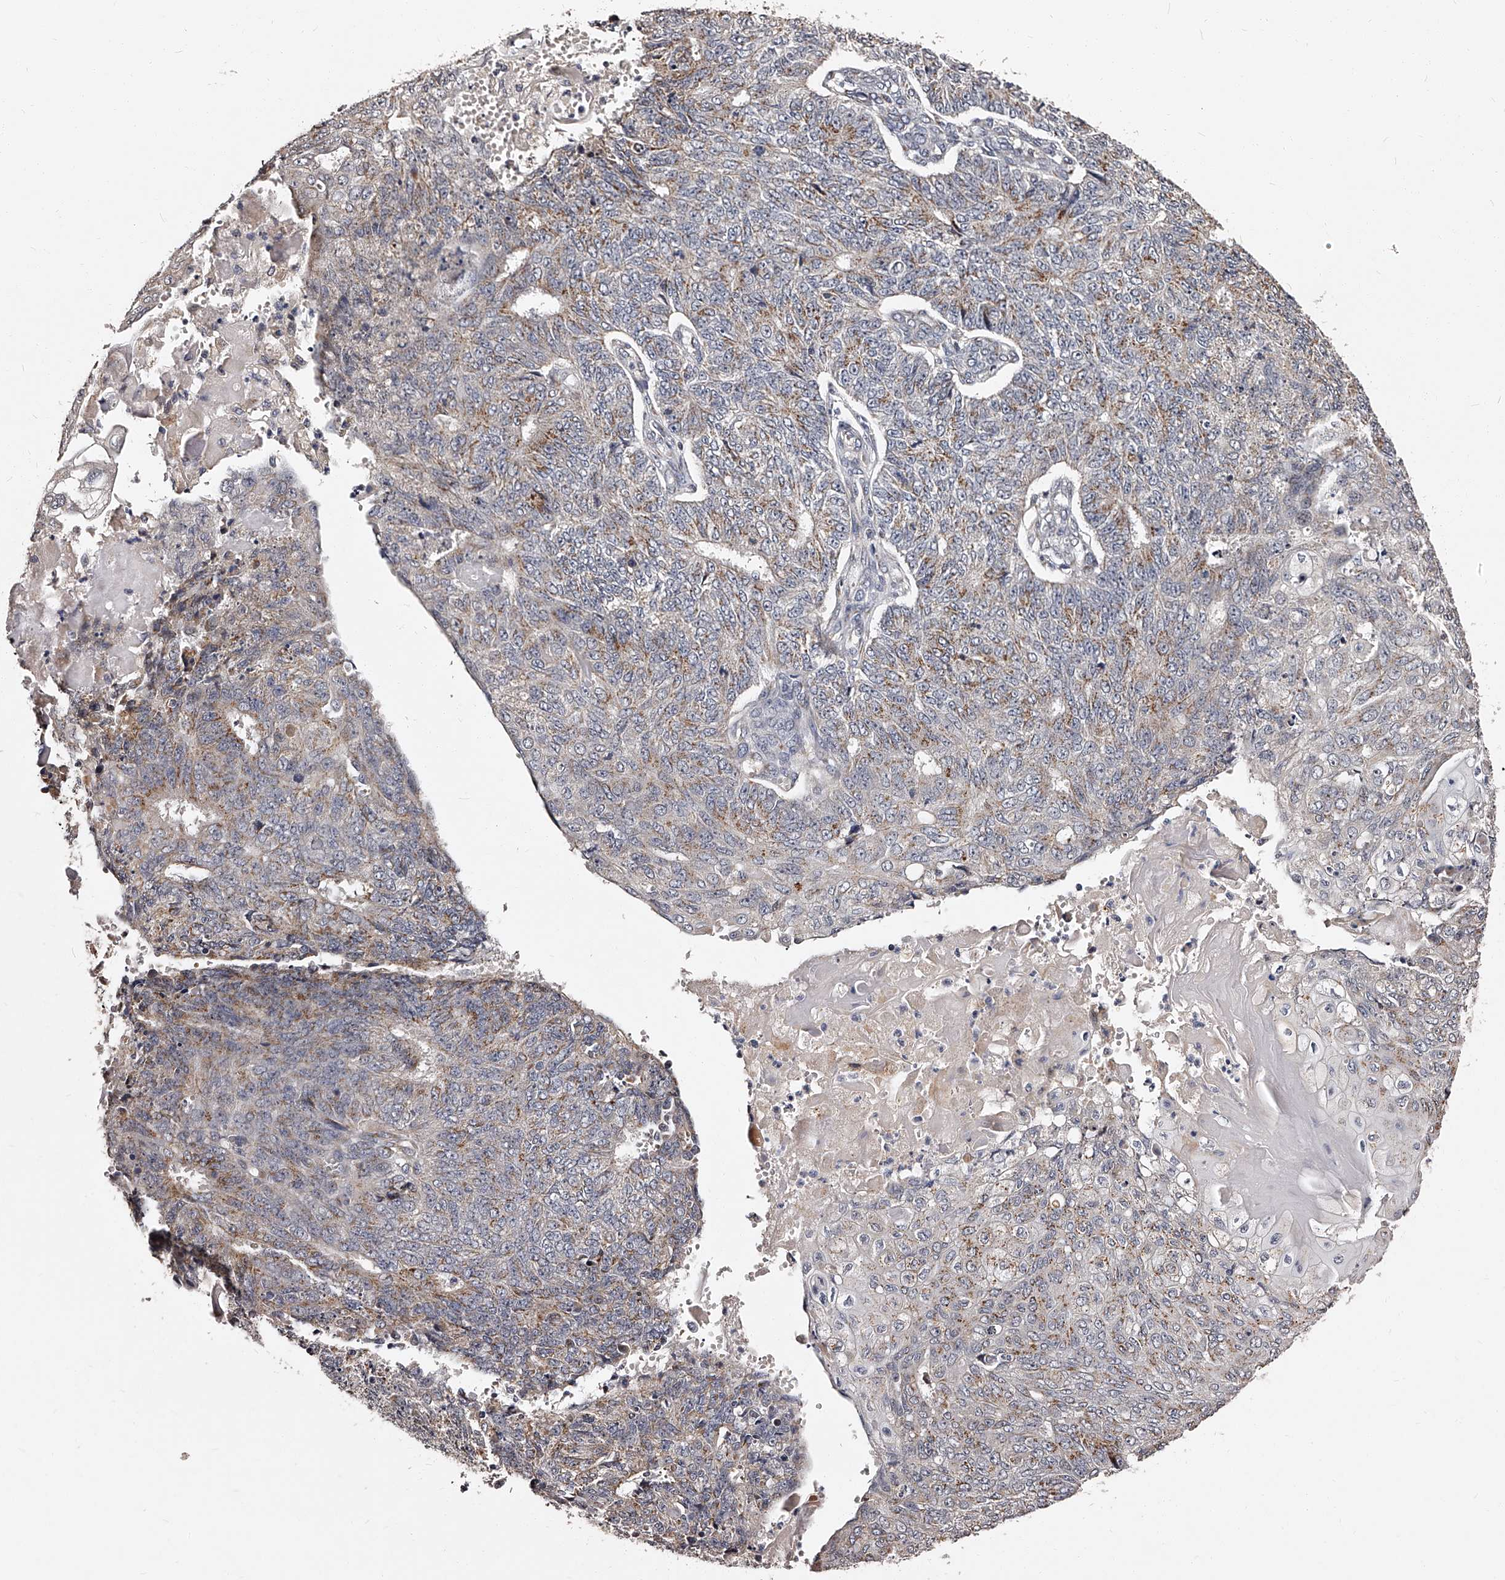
{"staining": {"intensity": "weak", "quantity": ">75%", "location": "cytoplasmic/membranous"}, "tissue": "endometrial cancer", "cell_type": "Tumor cells", "image_type": "cancer", "snomed": [{"axis": "morphology", "description": "Adenocarcinoma, NOS"}, {"axis": "topography", "description": "Endometrium"}], "caption": "Immunohistochemical staining of human adenocarcinoma (endometrial) displays low levels of weak cytoplasmic/membranous positivity in about >75% of tumor cells.", "gene": "RSC1A1", "patient": {"sex": "female", "age": 32}}